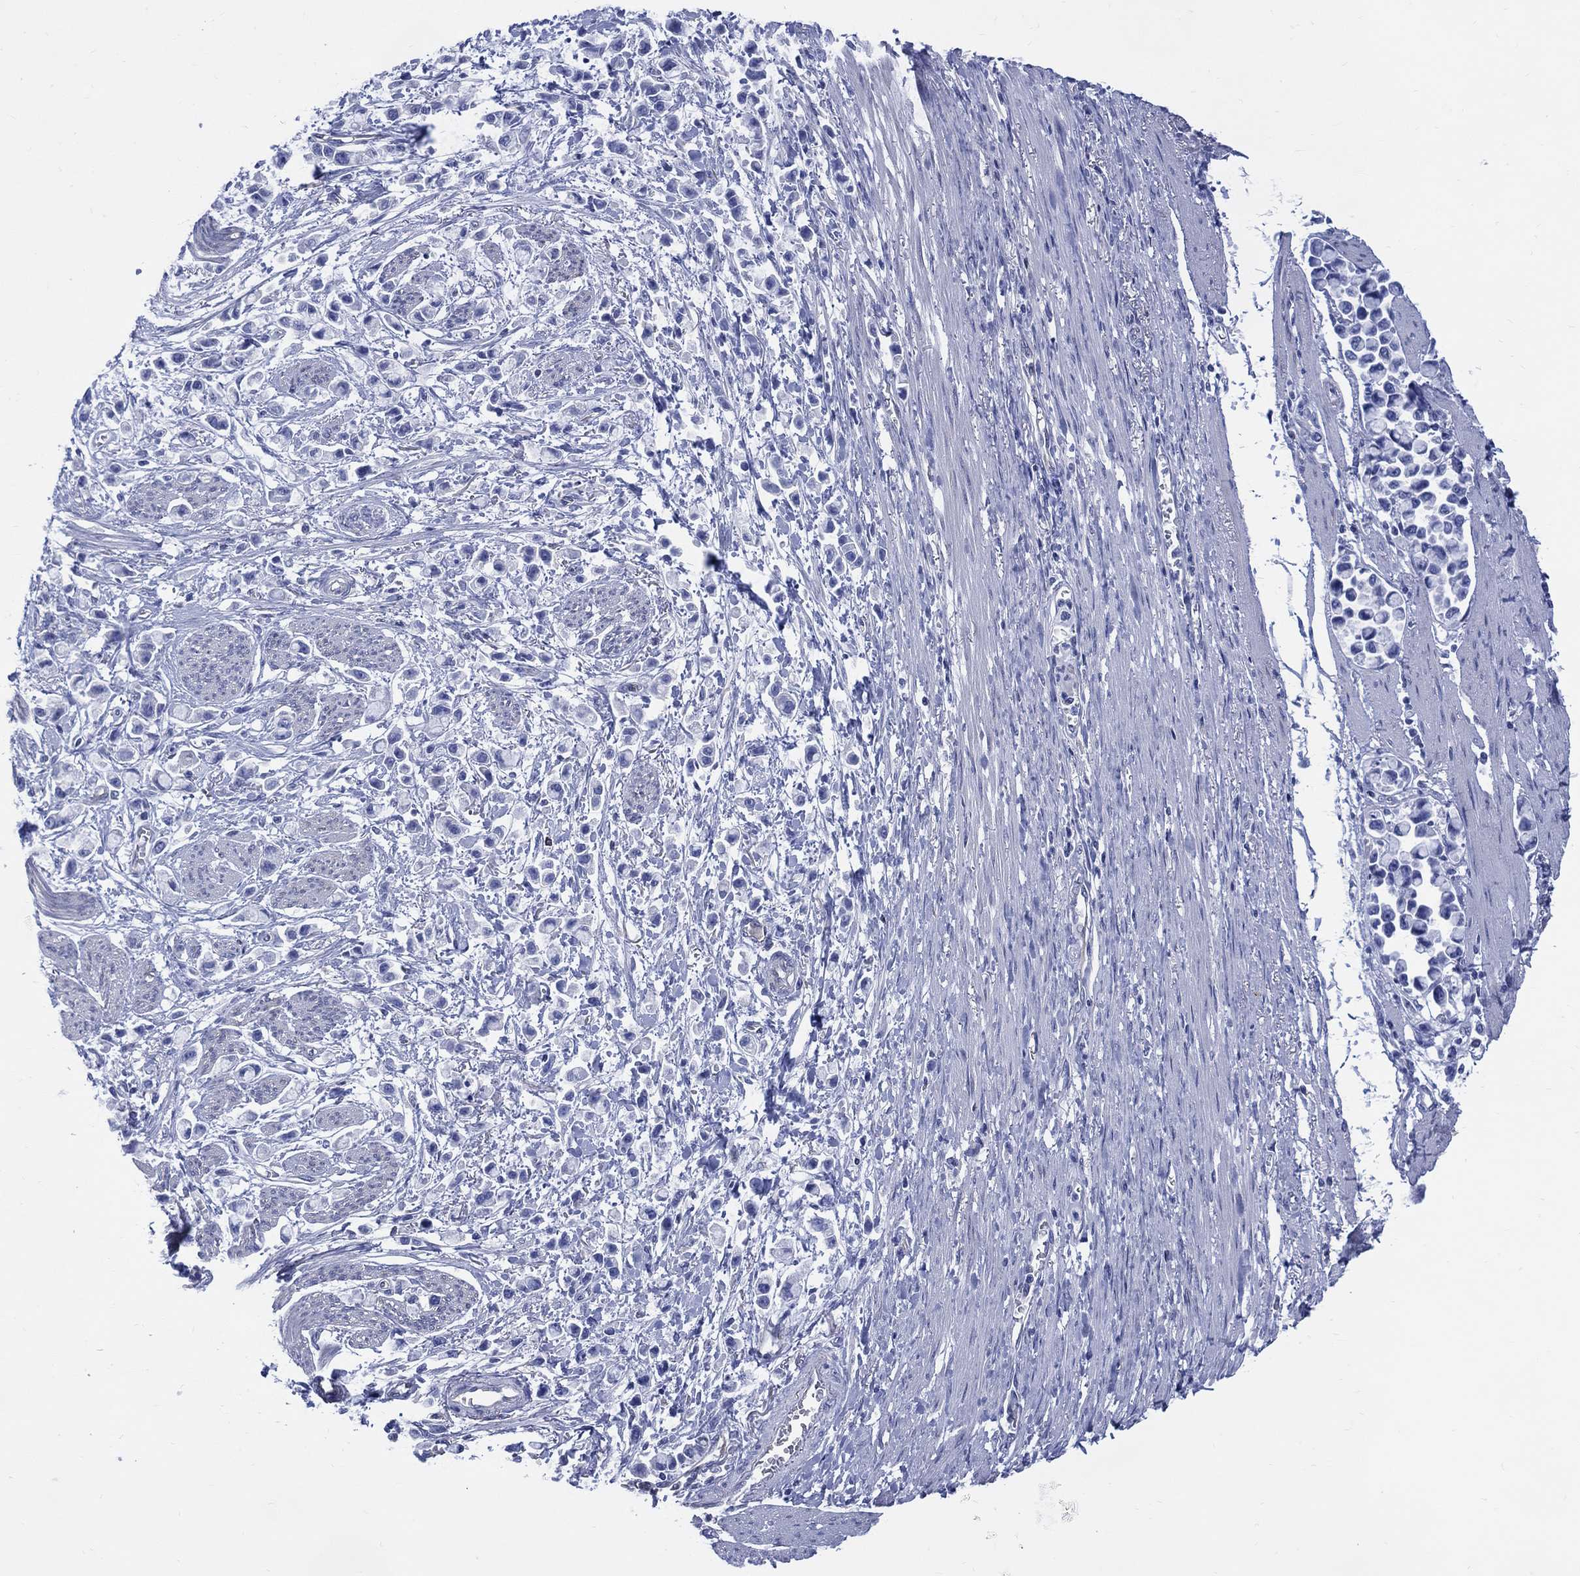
{"staining": {"intensity": "negative", "quantity": "none", "location": "none"}, "tissue": "stomach cancer", "cell_type": "Tumor cells", "image_type": "cancer", "snomed": [{"axis": "morphology", "description": "Adenocarcinoma, NOS"}, {"axis": "topography", "description": "Stomach"}], "caption": "Immunohistochemistry histopathology image of neoplastic tissue: human adenocarcinoma (stomach) stained with DAB (3,3'-diaminobenzidine) demonstrates no significant protein expression in tumor cells. (Stains: DAB immunohistochemistry (IHC) with hematoxylin counter stain, Microscopy: brightfield microscopy at high magnification).", "gene": "DDI1", "patient": {"sex": "female", "age": 81}}